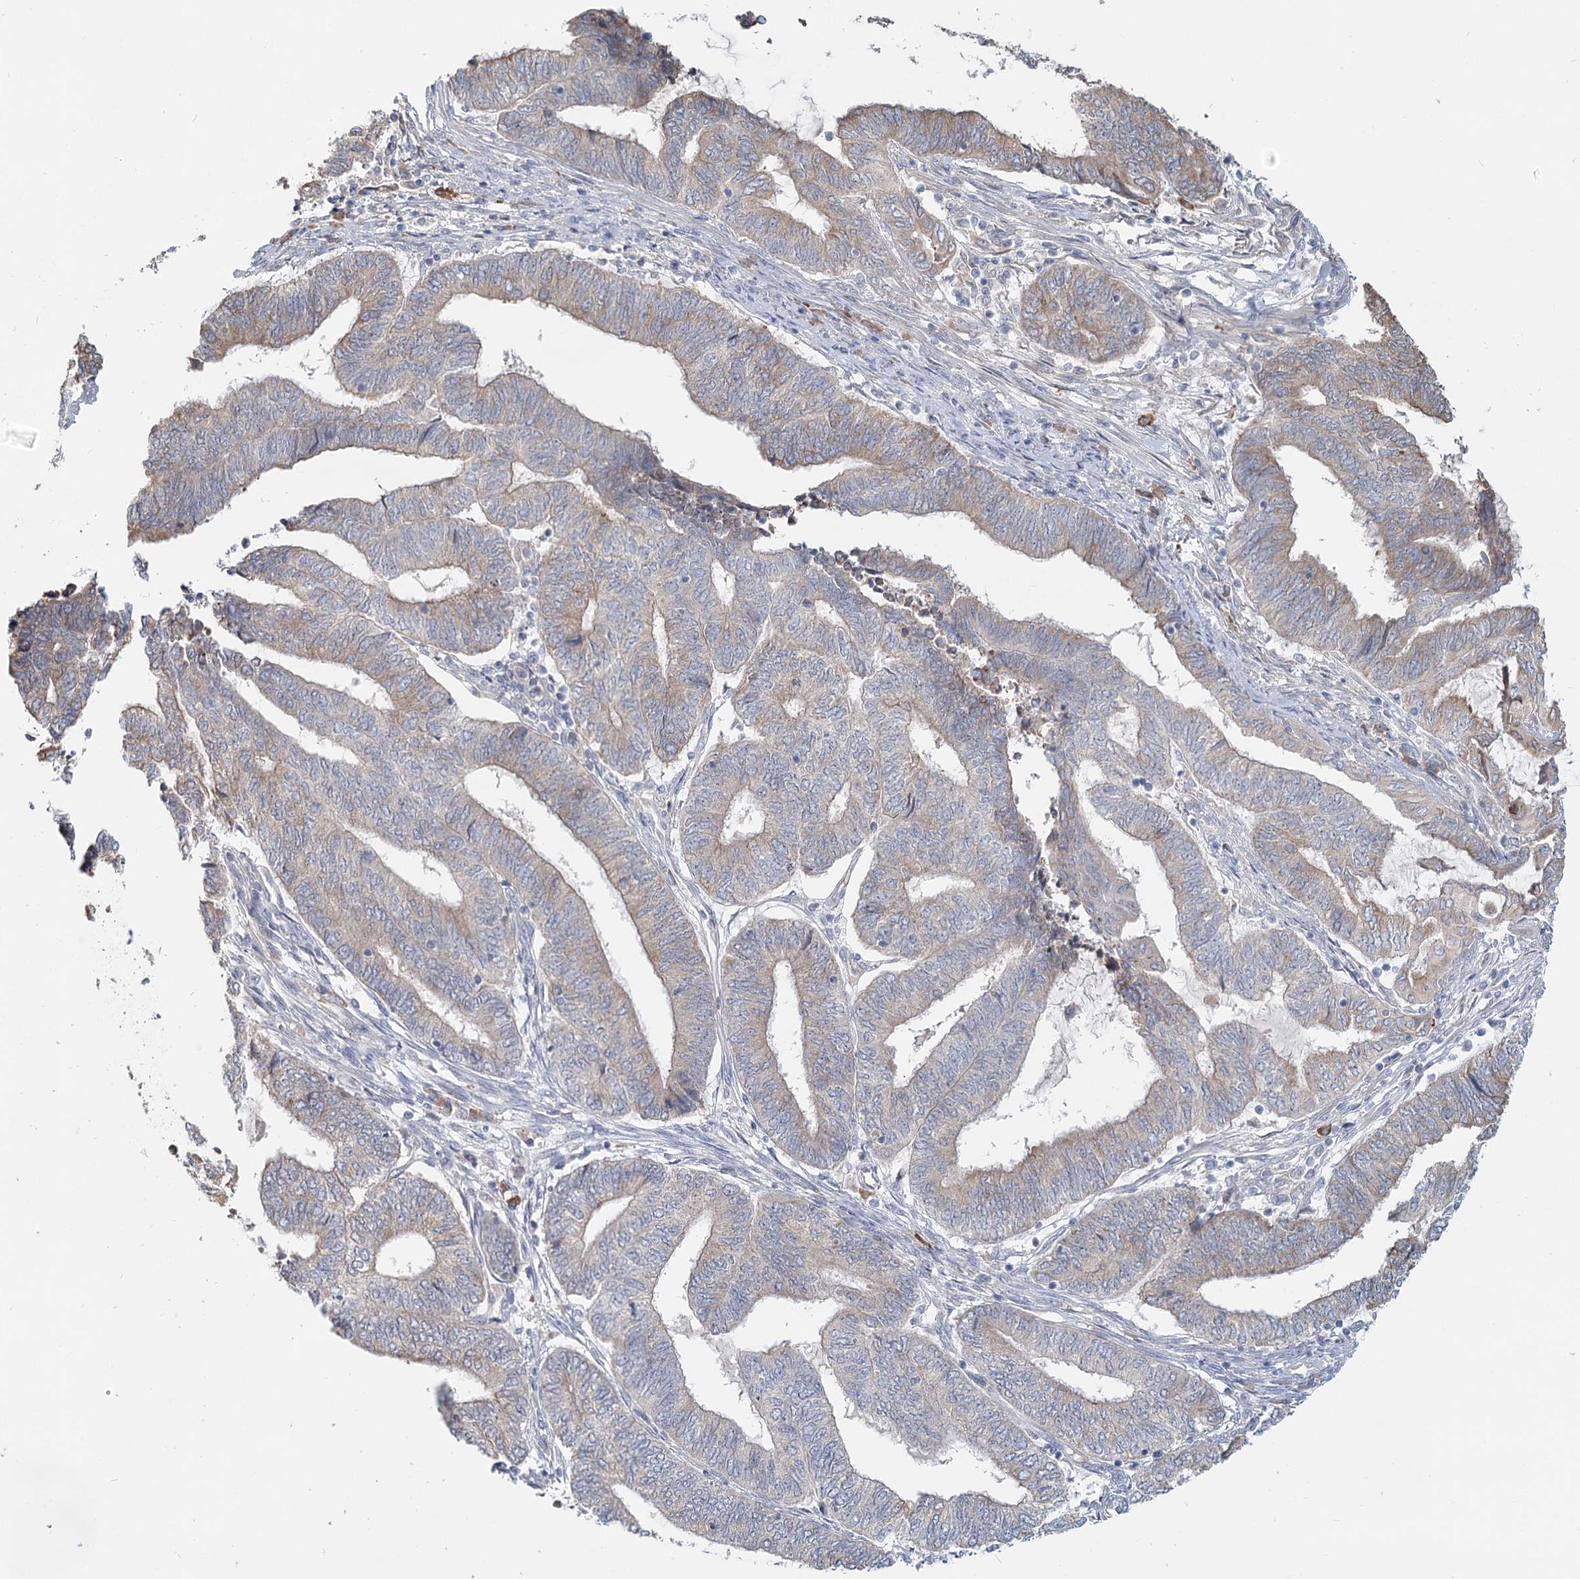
{"staining": {"intensity": "weak", "quantity": "<25%", "location": "cytoplasmic/membranous"}, "tissue": "endometrial cancer", "cell_type": "Tumor cells", "image_type": "cancer", "snomed": [{"axis": "morphology", "description": "Adenocarcinoma, NOS"}, {"axis": "topography", "description": "Uterus"}, {"axis": "topography", "description": "Endometrium"}], "caption": "Endometrial cancer stained for a protein using immunohistochemistry (IHC) exhibits no expression tumor cells.", "gene": "ANKRD16", "patient": {"sex": "female", "age": 70}}